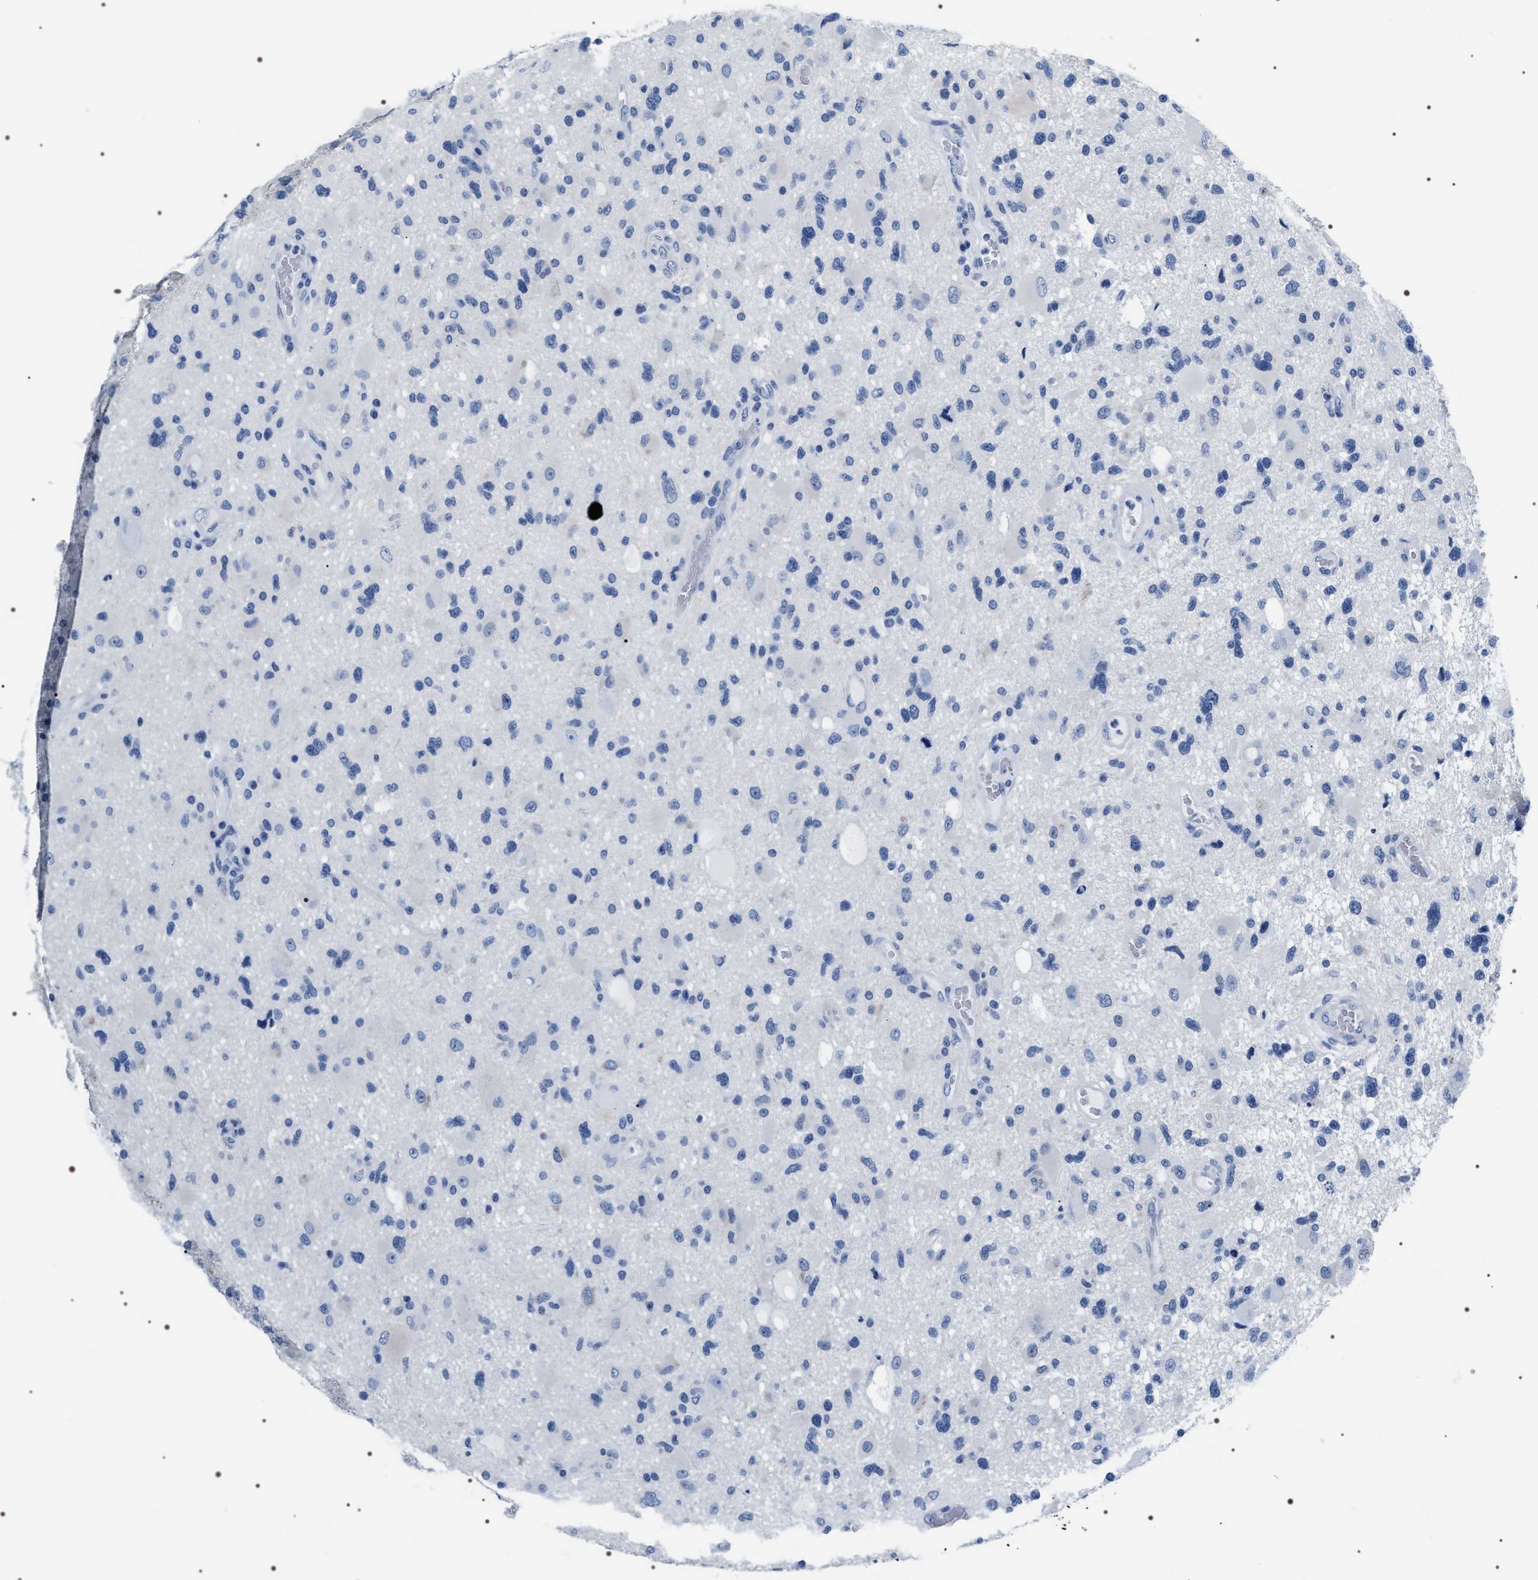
{"staining": {"intensity": "negative", "quantity": "none", "location": "none"}, "tissue": "glioma", "cell_type": "Tumor cells", "image_type": "cancer", "snomed": [{"axis": "morphology", "description": "Glioma, malignant, High grade"}, {"axis": "topography", "description": "Brain"}], "caption": "Immunohistochemistry of glioma reveals no positivity in tumor cells.", "gene": "ADH4", "patient": {"sex": "male", "age": 33}}